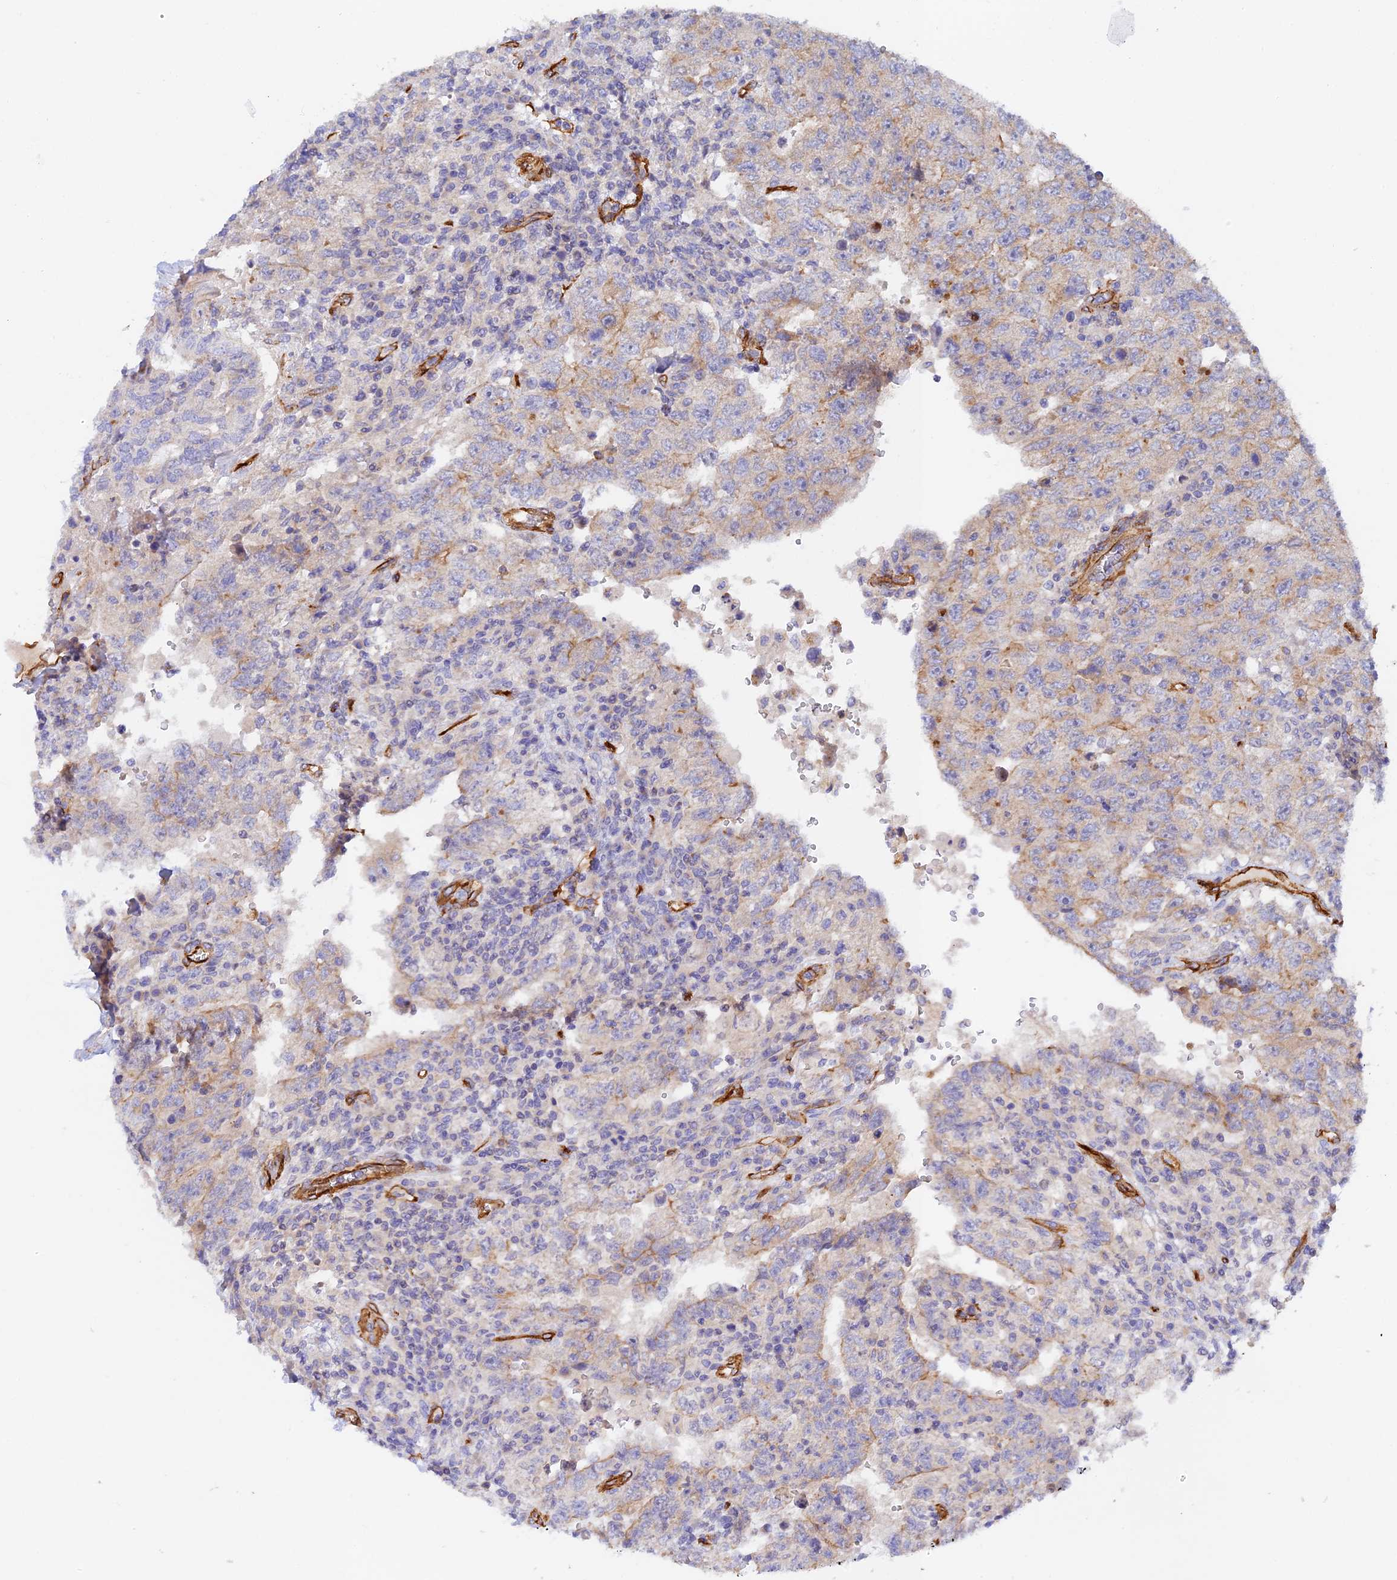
{"staining": {"intensity": "weak", "quantity": "25%-75%", "location": "cytoplasmic/membranous"}, "tissue": "testis cancer", "cell_type": "Tumor cells", "image_type": "cancer", "snomed": [{"axis": "morphology", "description": "Carcinoma, Embryonal, NOS"}, {"axis": "topography", "description": "Testis"}], "caption": "IHC staining of testis embryonal carcinoma, which exhibits low levels of weak cytoplasmic/membranous positivity in about 25%-75% of tumor cells indicating weak cytoplasmic/membranous protein expression. The staining was performed using DAB (brown) for protein detection and nuclei were counterstained in hematoxylin (blue).", "gene": "MYO9A", "patient": {"sex": "male", "age": 26}}